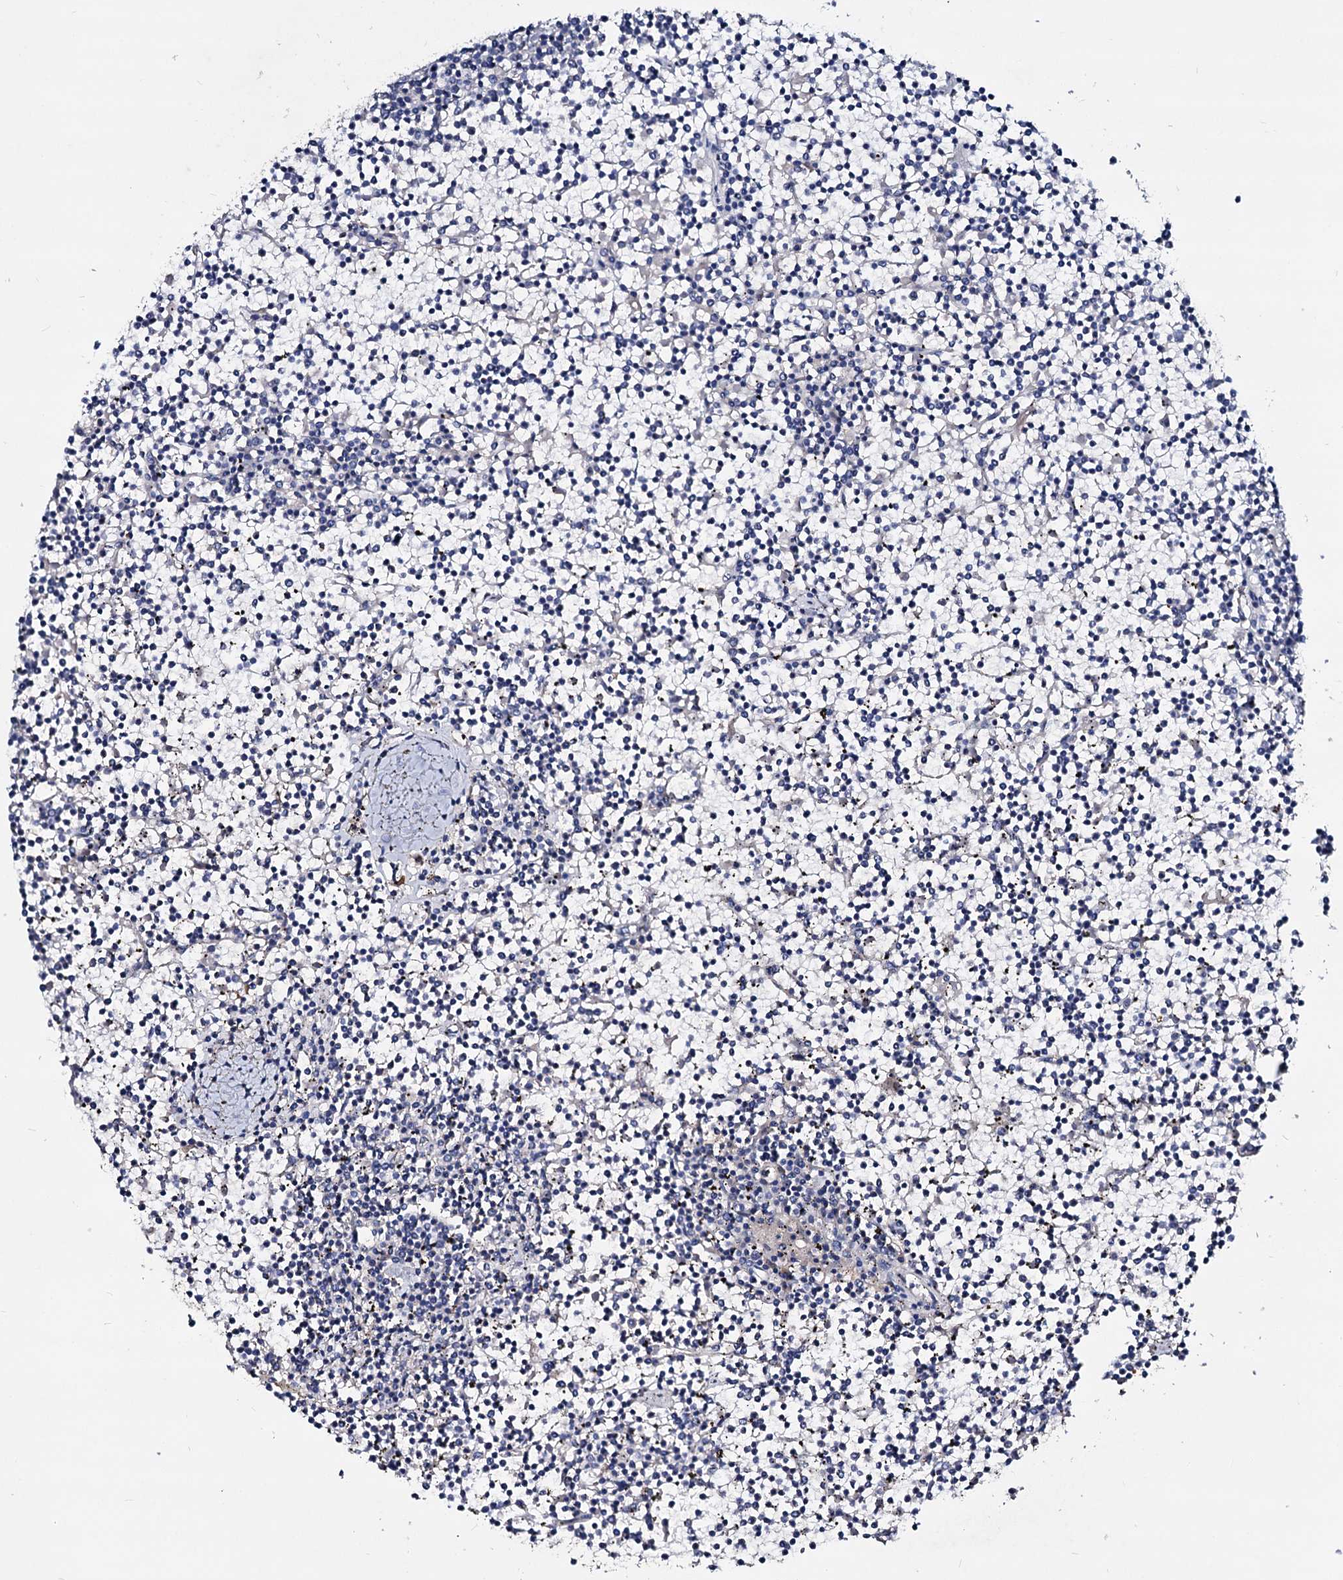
{"staining": {"intensity": "negative", "quantity": "none", "location": "none"}, "tissue": "lymphoma", "cell_type": "Tumor cells", "image_type": "cancer", "snomed": [{"axis": "morphology", "description": "Malignant lymphoma, non-Hodgkin's type, Low grade"}, {"axis": "topography", "description": "Spleen"}], "caption": "Low-grade malignant lymphoma, non-Hodgkin's type was stained to show a protein in brown. There is no significant staining in tumor cells.", "gene": "ACY3", "patient": {"sex": "female", "age": 19}}